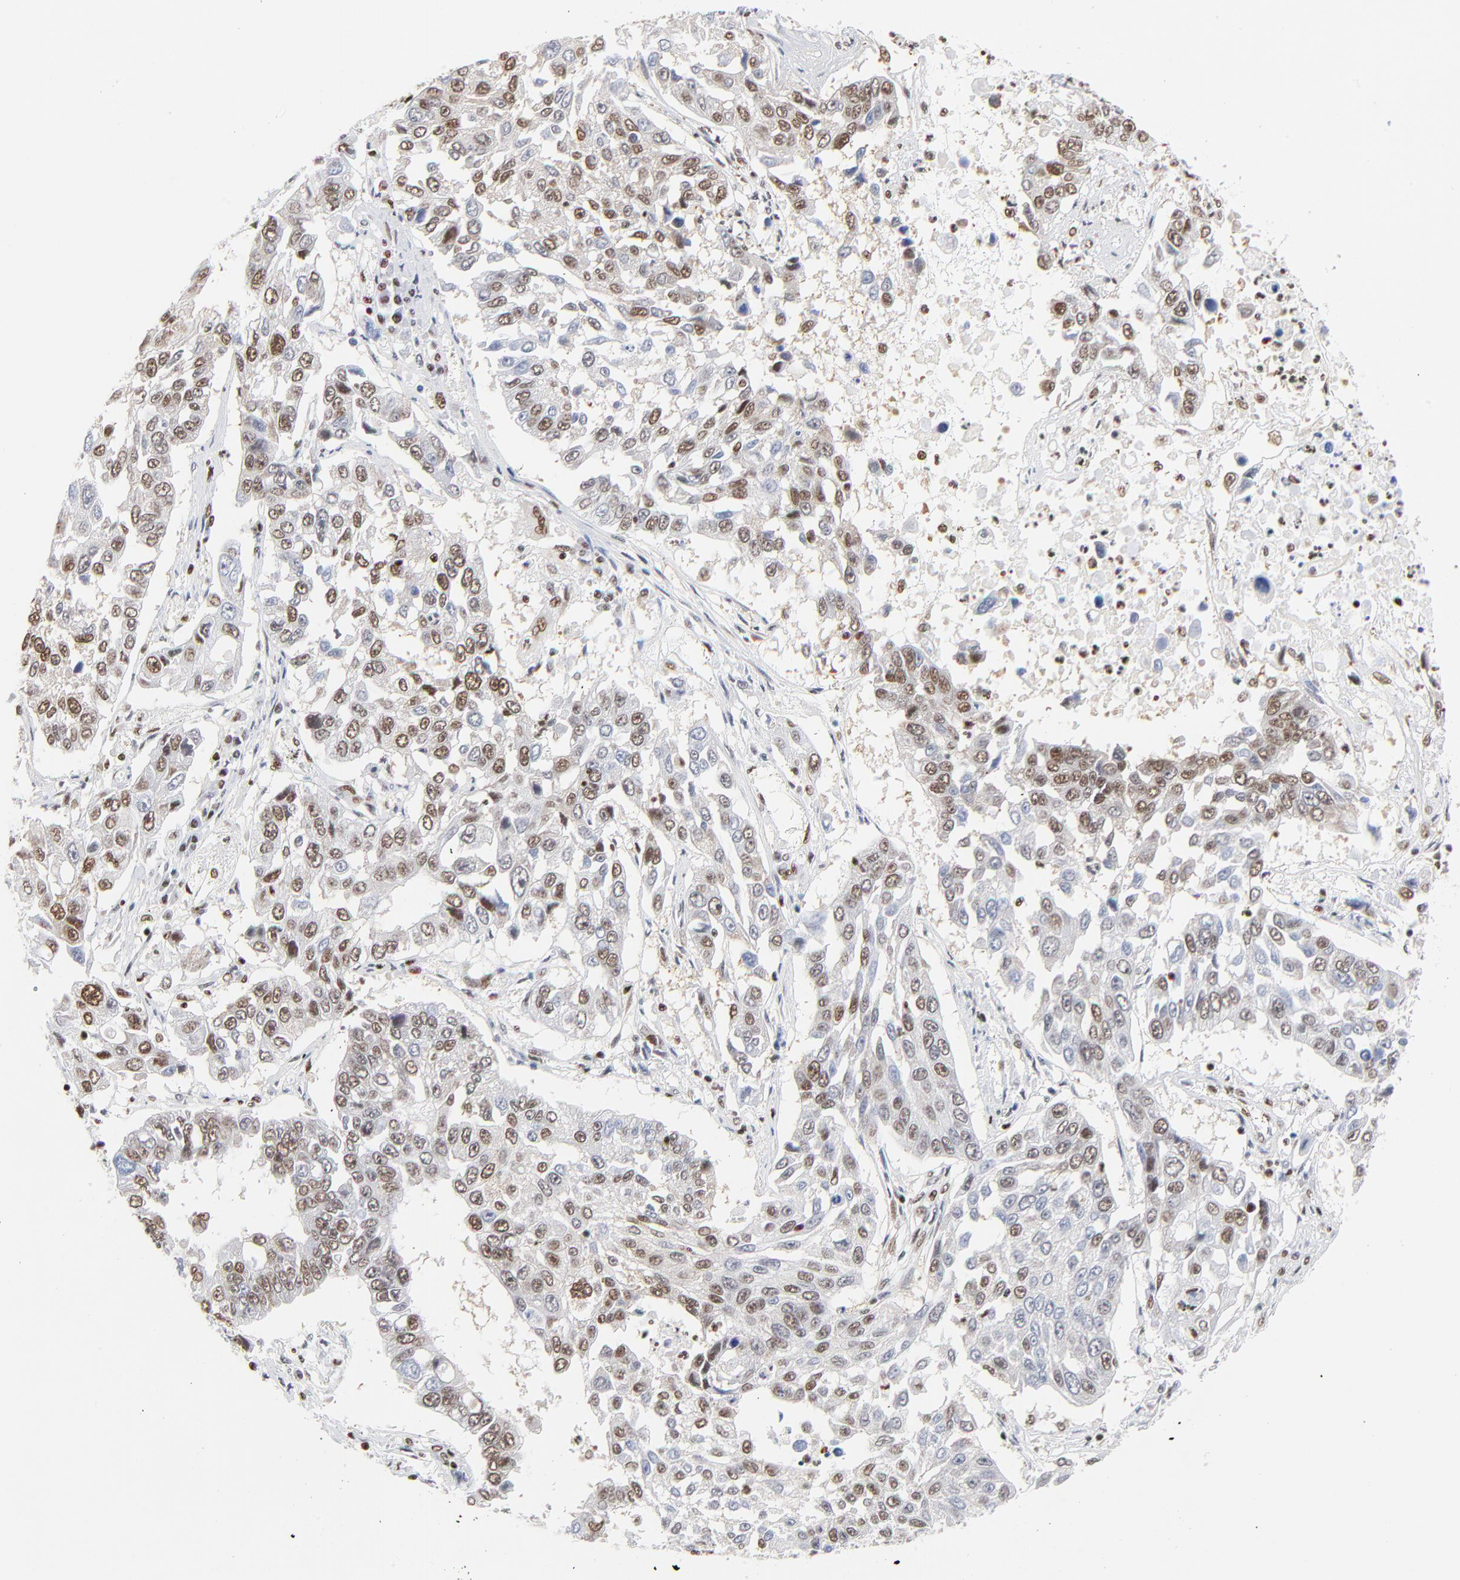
{"staining": {"intensity": "moderate", "quantity": "25%-75%", "location": "nuclear"}, "tissue": "lung cancer", "cell_type": "Tumor cells", "image_type": "cancer", "snomed": [{"axis": "morphology", "description": "Squamous cell carcinoma, NOS"}, {"axis": "topography", "description": "Lung"}], "caption": "DAB (3,3'-diaminobenzidine) immunohistochemical staining of human lung cancer (squamous cell carcinoma) demonstrates moderate nuclear protein staining in about 25%-75% of tumor cells.", "gene": "CREB1", "patient": {"sex": "male", "age": 71}}